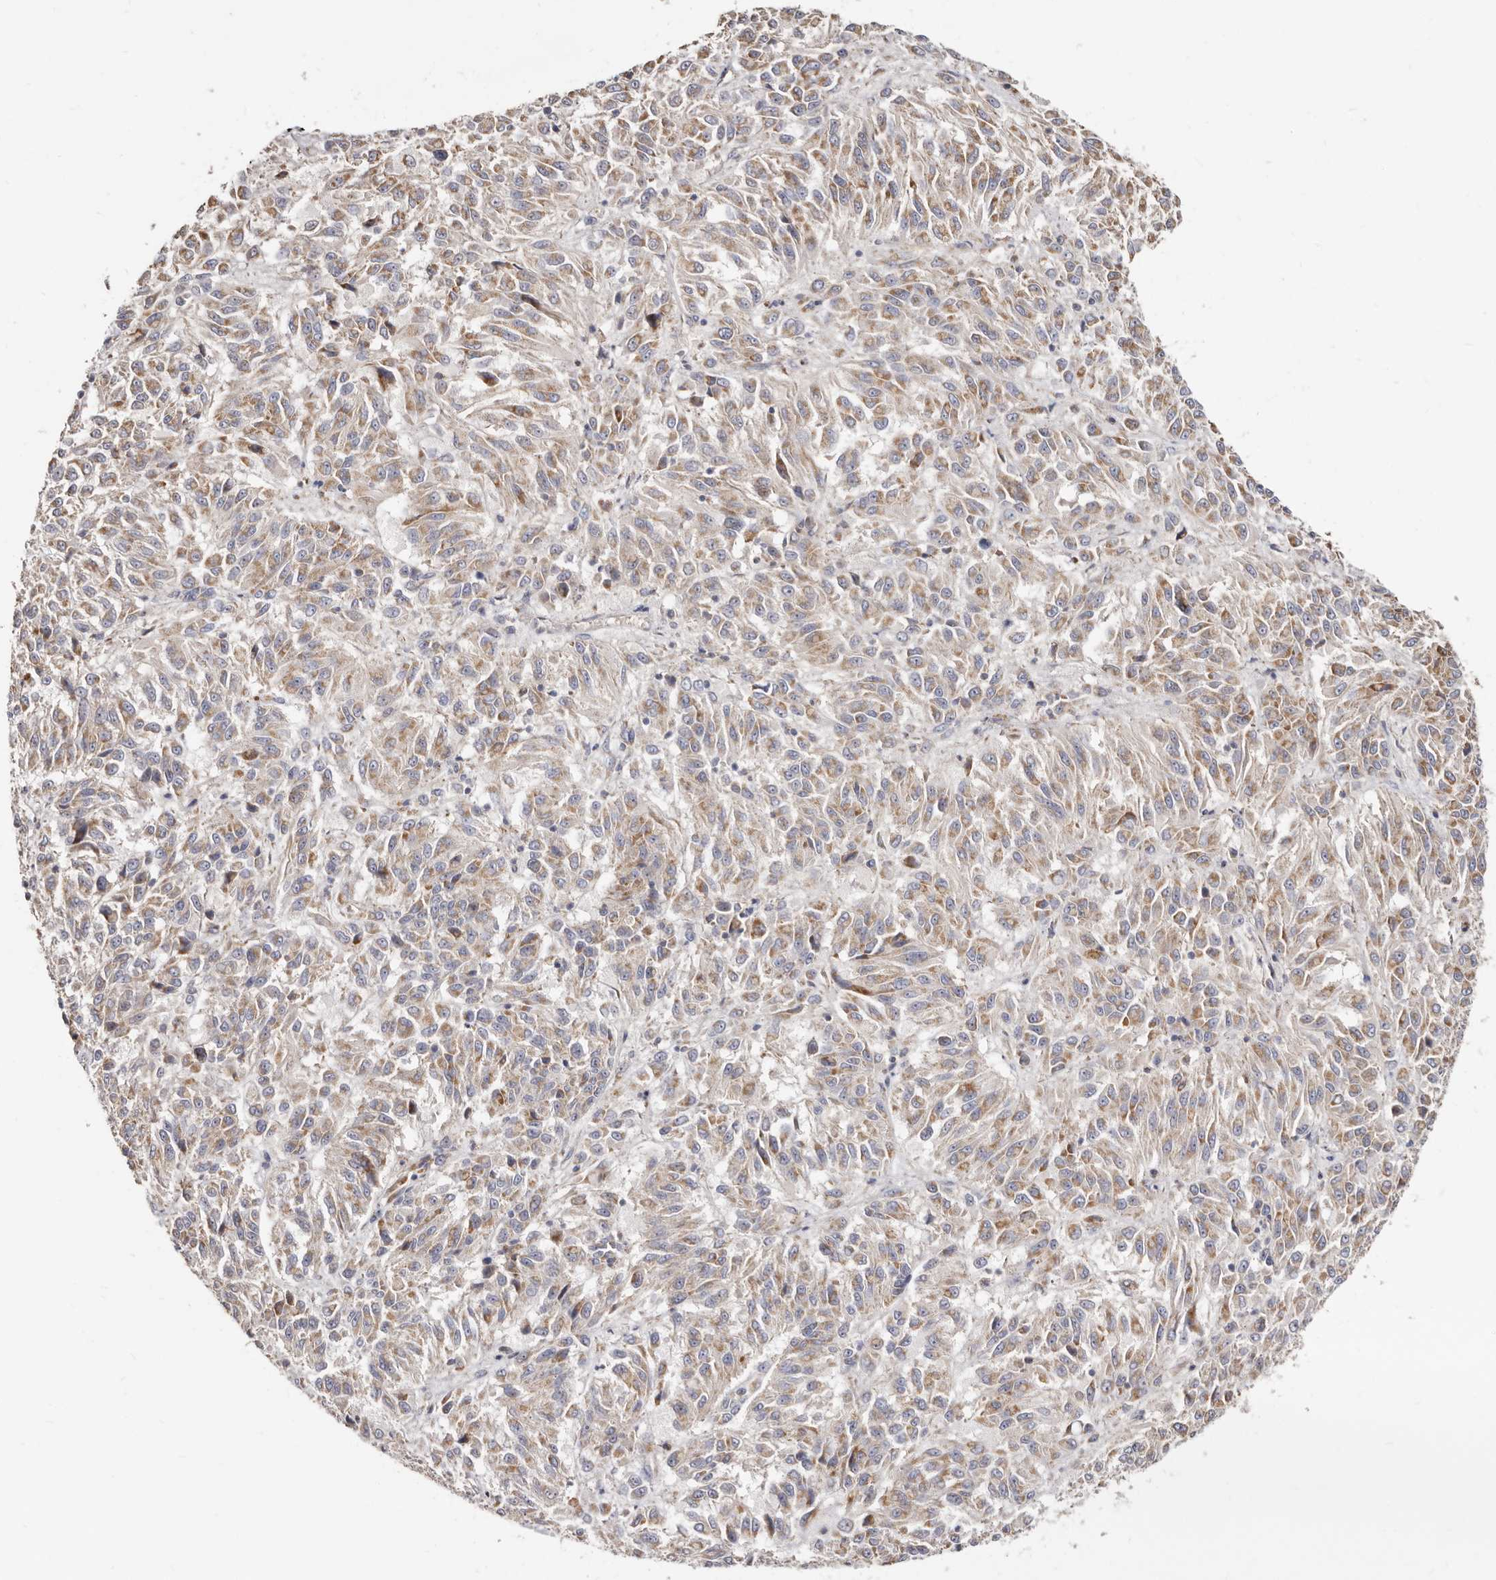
{"staining": {"intensity": "weak", "quantity": ">75%", "location": "cytoplasmic/membranous"}, "tissue": "melanoma", "cell_type": "Tumor cells", "image_type": "cancer", "snomed": [{"axis": "morphology", "description": "Malignant melanoma, Metastatic site"}, {"axis": "topography", "description": "Lung"}], "caption": "DAB (3,3'-diaminobenzidine) immunohistochemical staining of human melanoma demonstrates weak cytoplasmic/membranous protein staining in approximately >75% of tumor cells. (DAB (3,3'-diaminobenzidine) IHC, brown staining for protein, blue staining for nuclei).", "gene": "BAIAP2L1", "patient": {"sex": "male", "age": 64}}